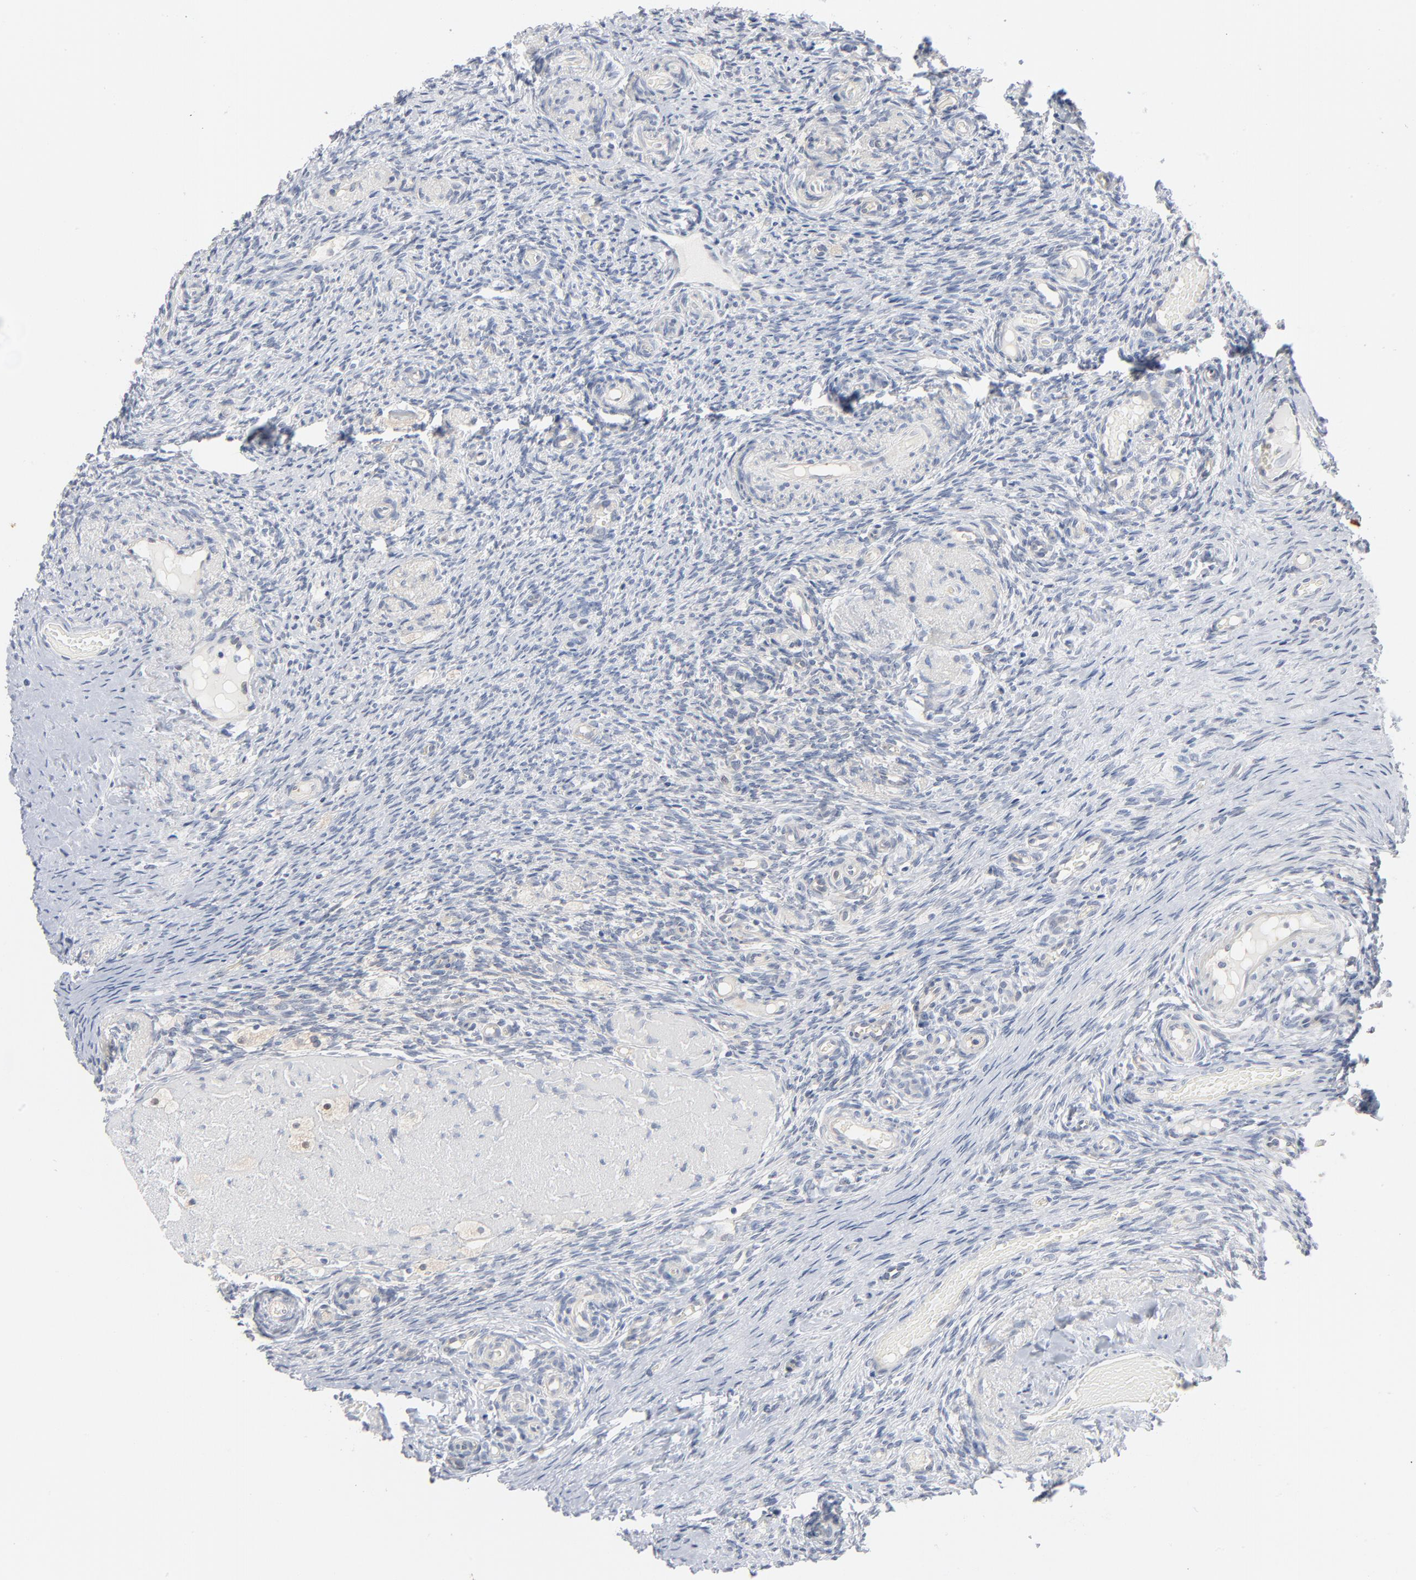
{"staining": {"intensity": "negative", "quantity": "none", "location": "none"}, "tissue": "ovary", "cell_type": "Ovarian stroma cells", "image_type": "normal", "snomed": [{"axis": "morphology", "description": "Normal tissue, NOS"}, {"axis": "topography", "description": "Ovary"}], "caption": "This is an immunohistochemistry micrograph of unremarkable human ovary. There is no staining in ovarian stroma cells.", "gene": "EPCAM", "patient": {"sex": "female", "age": 60}}